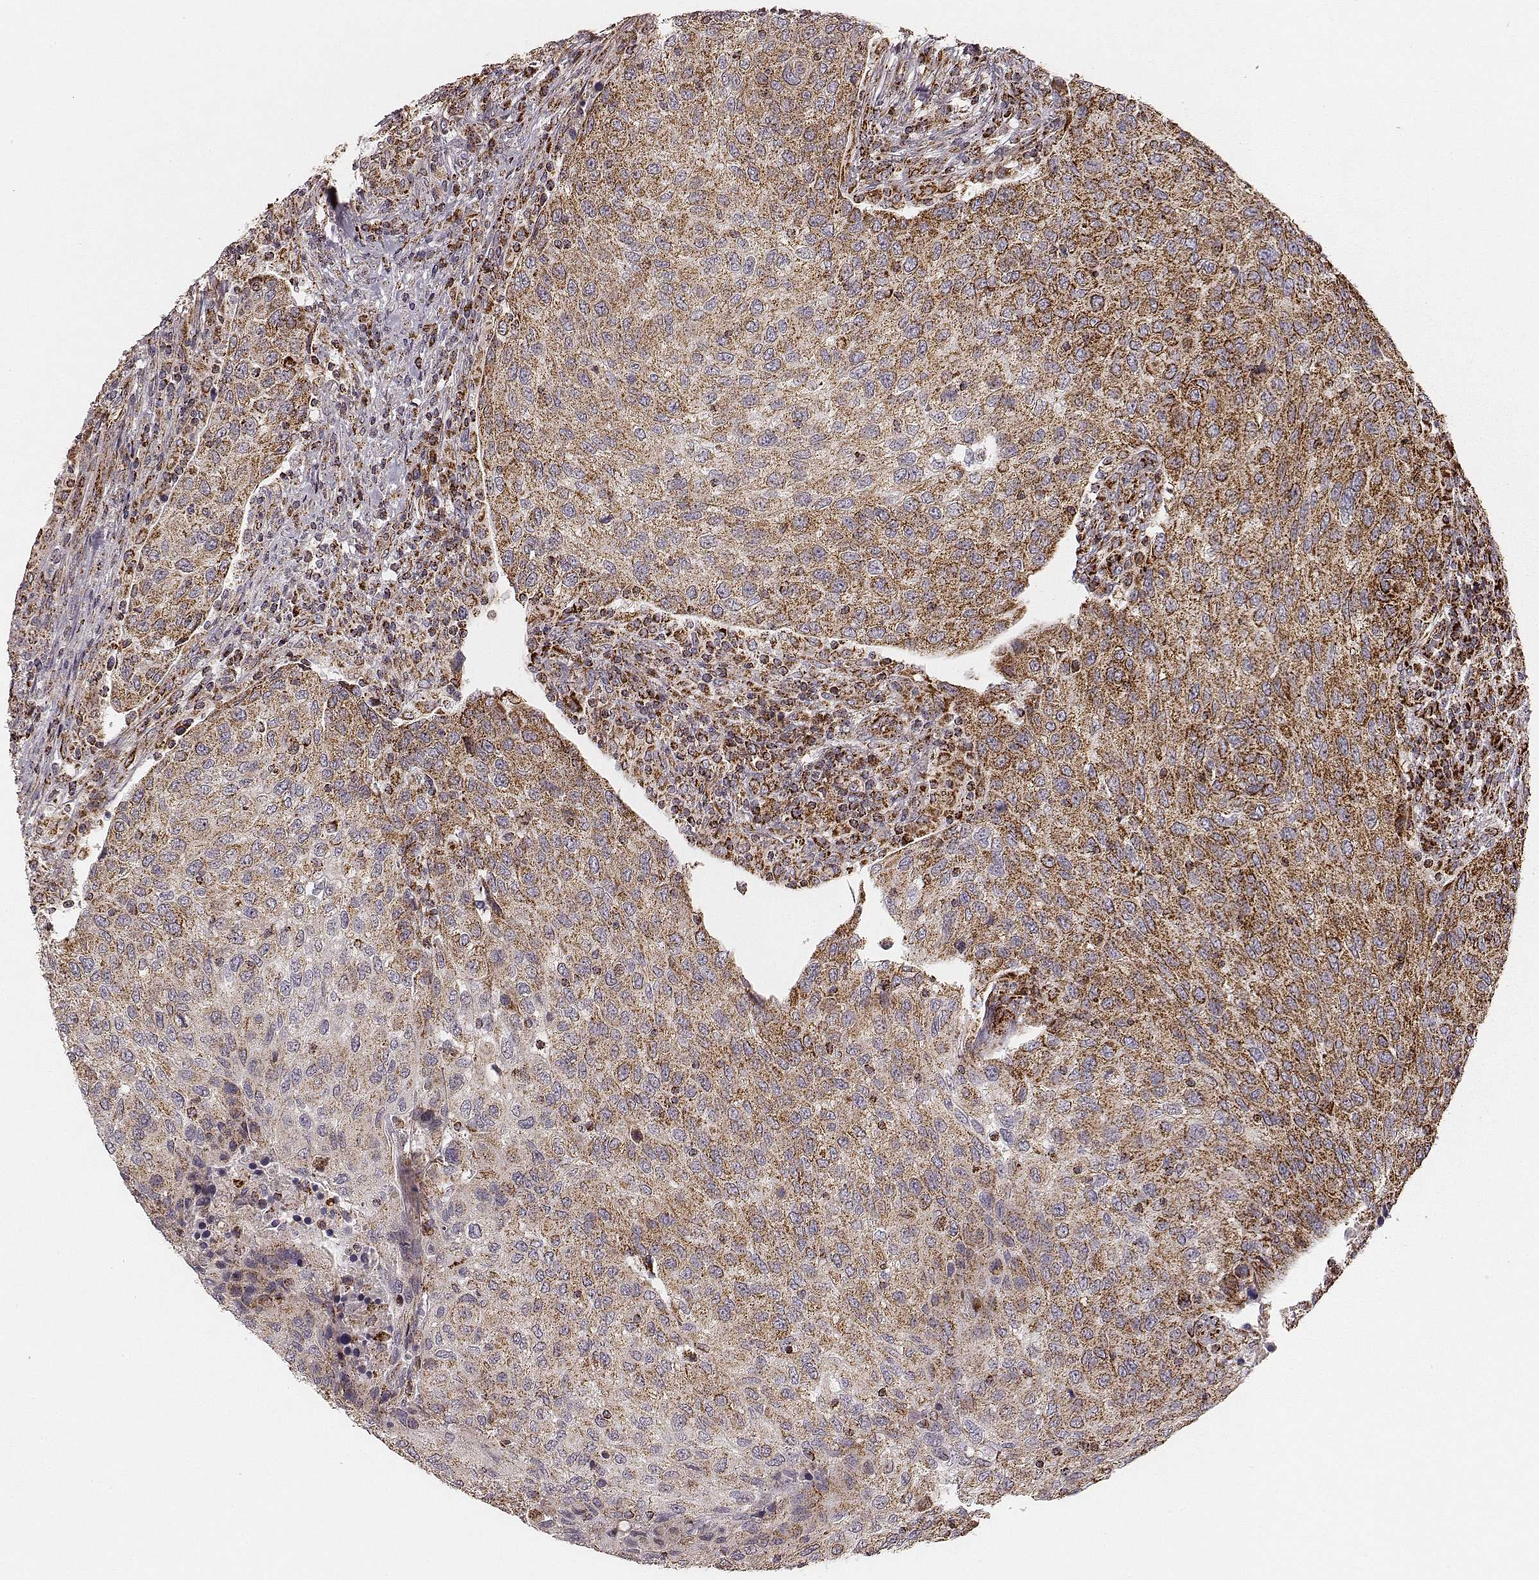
{"staining": {"intensity": "moderate", "quantity": ">75%", "location": "cytoplasmic/membranous"}, "tissue": "urothelial cancer", "cell_type": "Tumor cells", "image_type": "cancer", "snomed": [{"axis": "morphology", "description": "Urothelial carcinoma, High grade"}, {"axis": "topography", "description": "Urinary bladder"}], "caption": "A brown stain labels moderate cytoplasmic/membranous staining of a protein in urothelial cancer tumor cells.", "gene": "TUFM", "patient": {"sex": "female", "age": 78}}